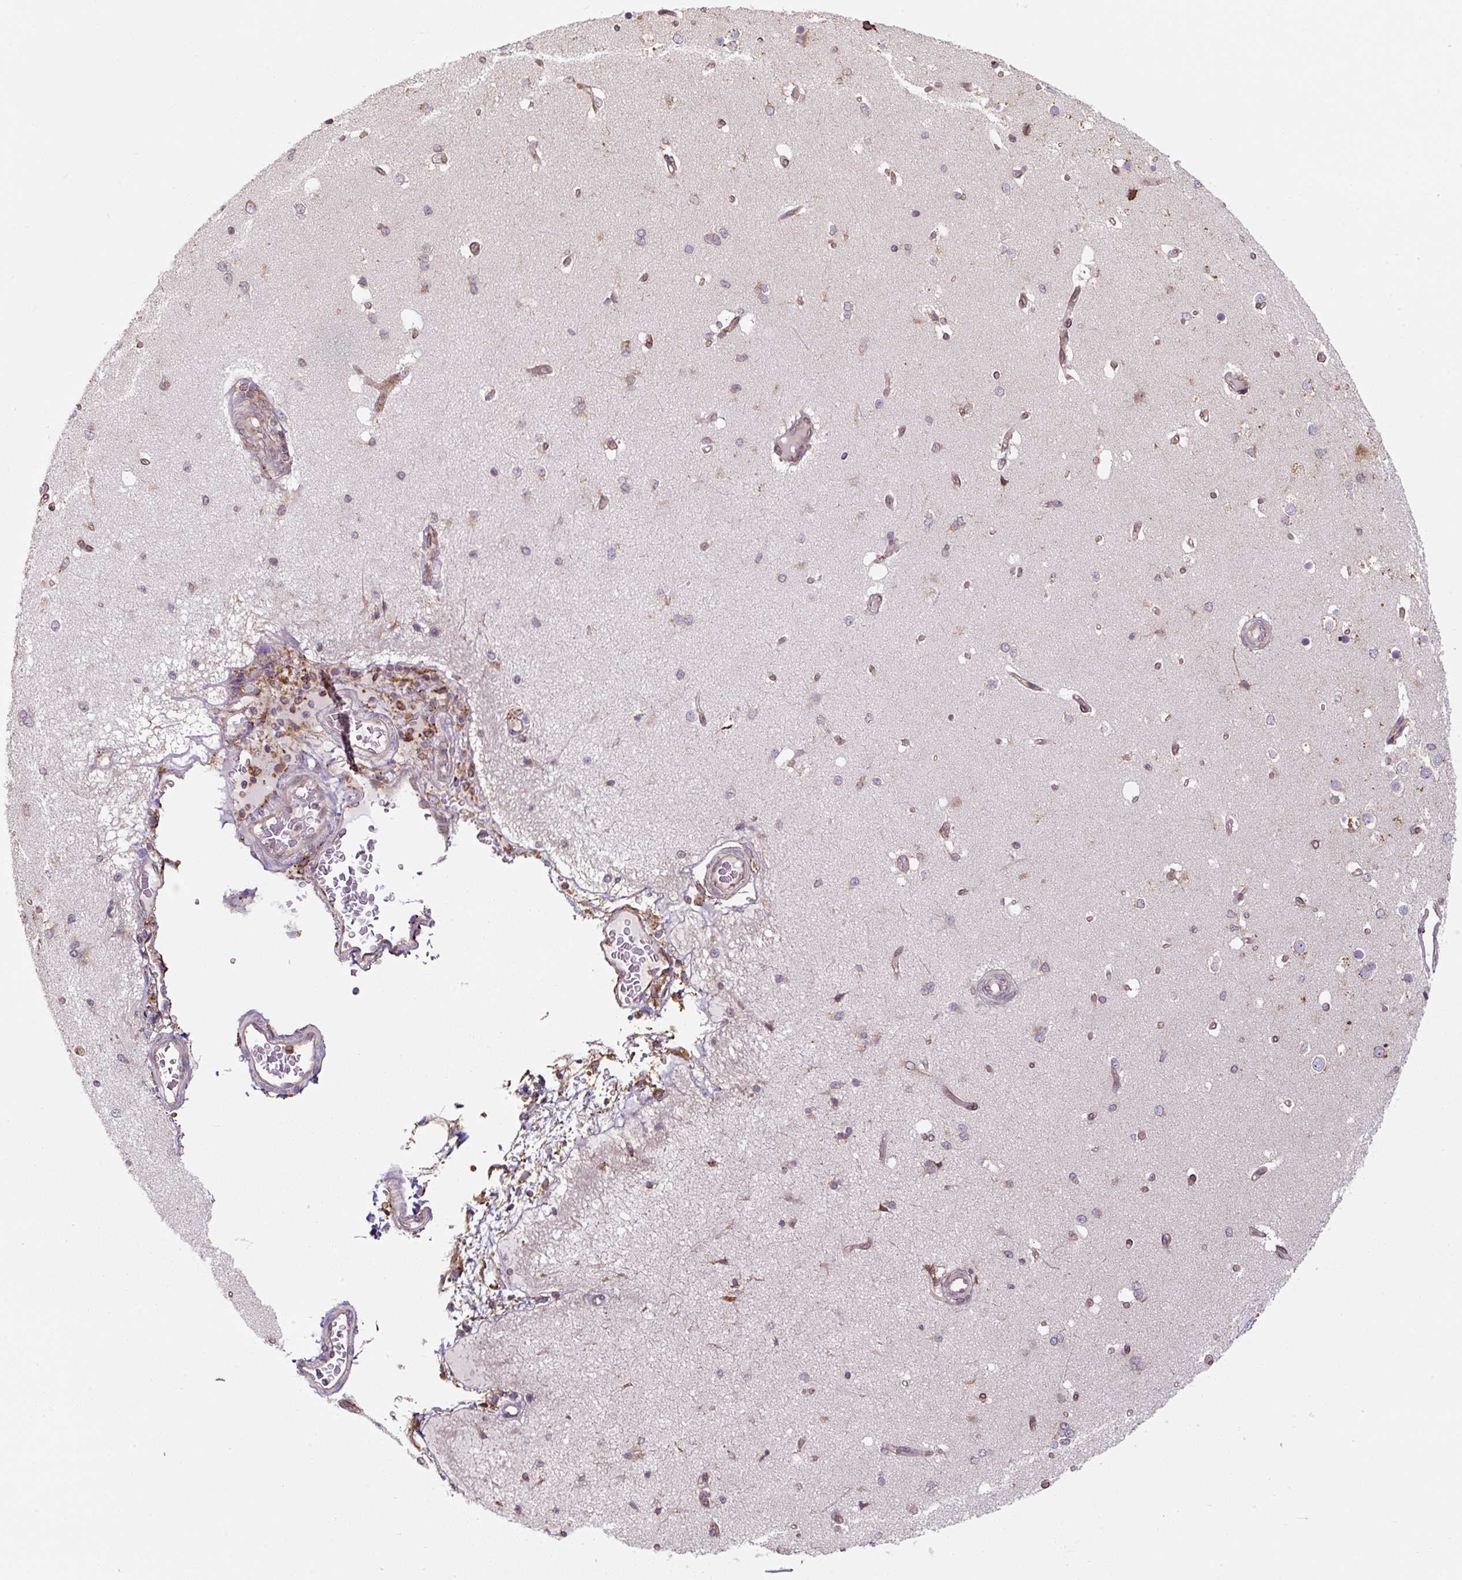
{"staining": {"intensity": "moderate", "quantity": ">75%", "location": "cytoplasmic/membranous"}, "tissue": "cerebral cortex", "cell_type": "Endothelial cells", "image_type": "normal", "snomed": [{"axis": "morphology", "description": "Normal tissue, NOS"}, {"axis": "morphology", "description": "Inflammation, NOS"}, {"axis": "topography", "description": "Cerebral cortex"}], "caption": "This image exhibits immunohistochemistry (IHC) staining of unremarkable human cerebral cortex, with medium moderate cytoplasmic/membranous expression in about >75% of endothelial cells.", "gene": "PRKCSH", "patient": {"sex": "male", "age": 6}}